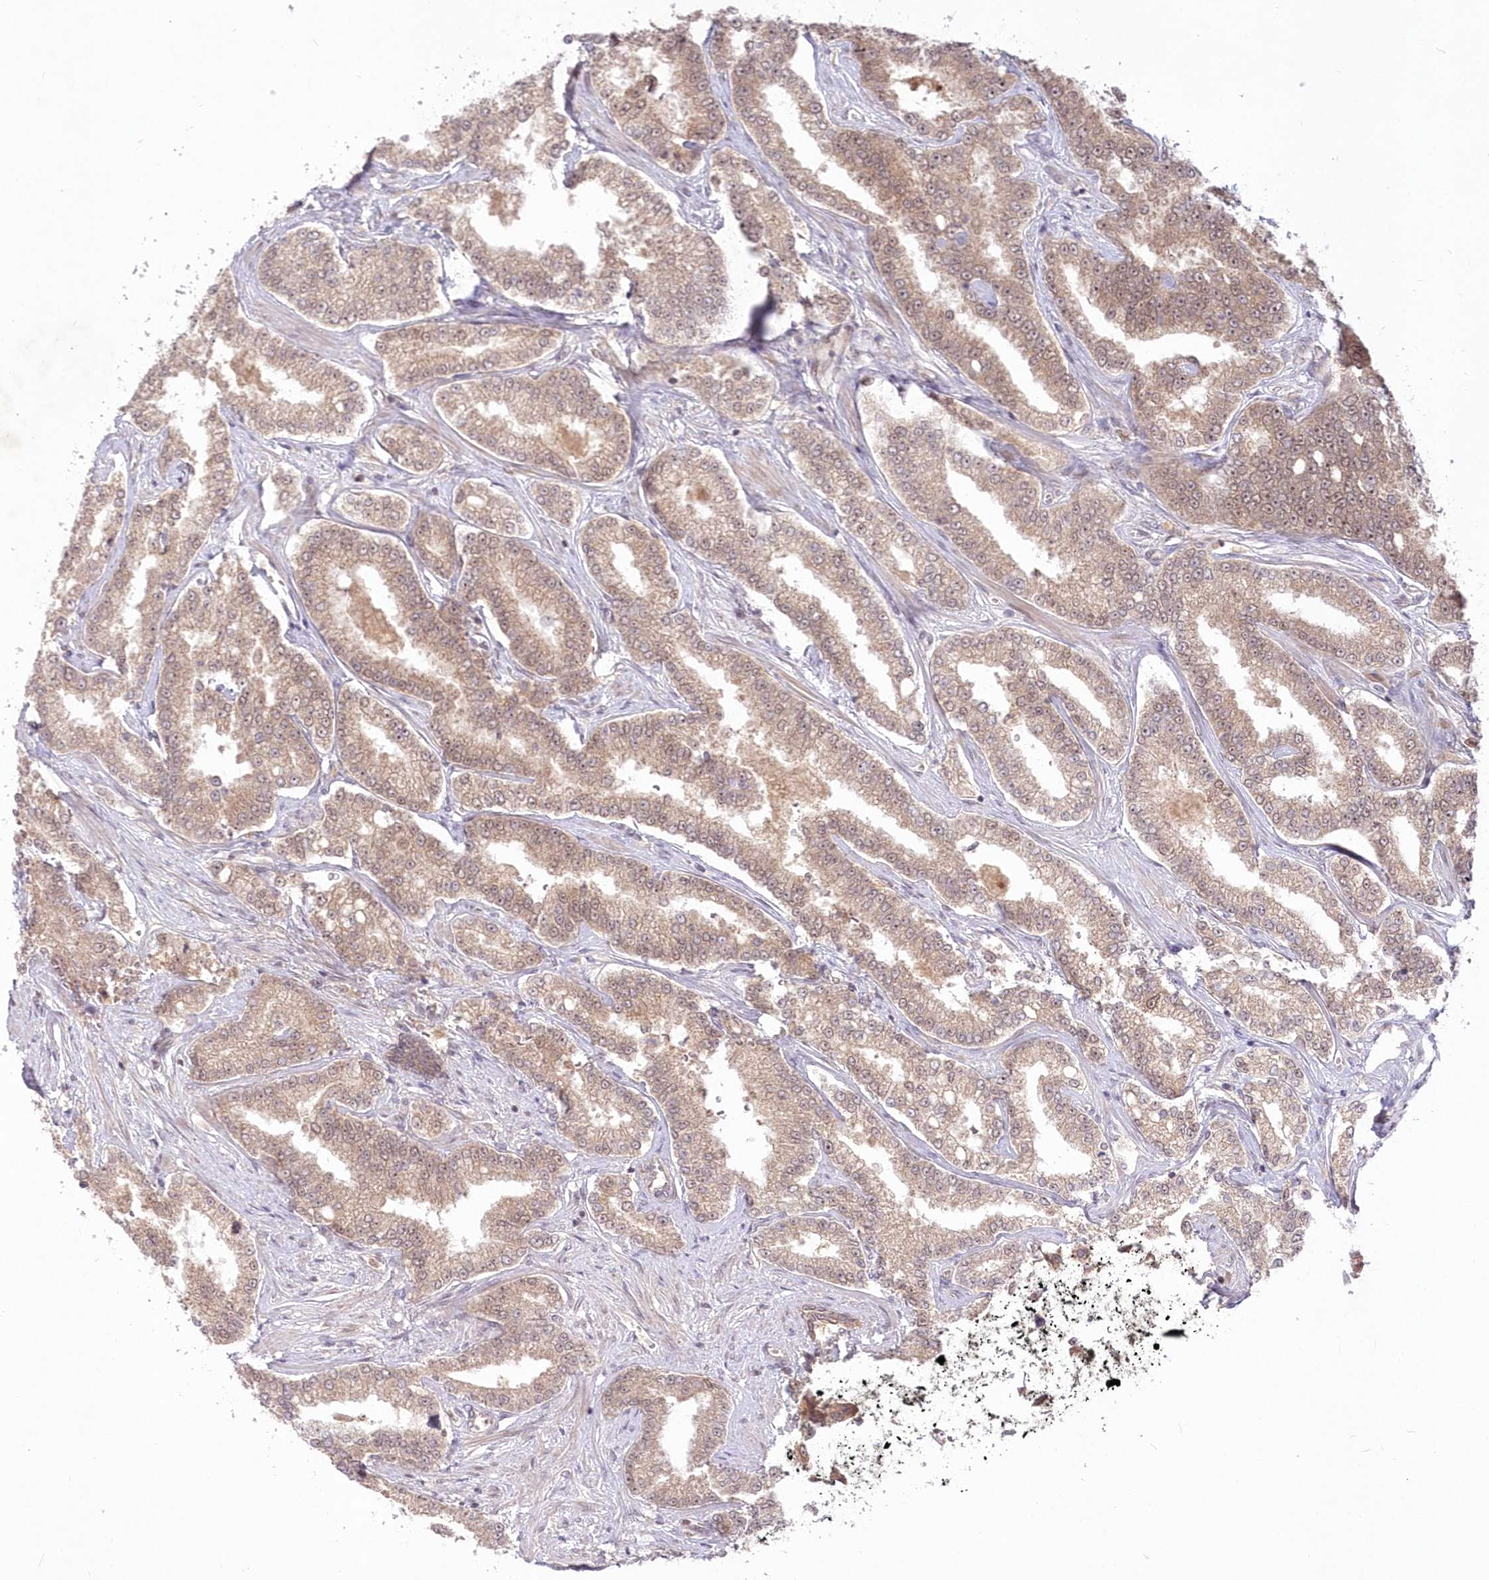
{"staining": {"intensity": "moderate", "quantity": ">75%", "location": "cytoplasmic/membranous"}, "tissue": "prostate cancer", "cell_type": "Tumor cells", "image_type": "cancer", "snomed": [{"axis": "morphology", "description": "Normal tissue, NOS"}, {"axis": "morphology", "description": "Adenocarcinoma, High grade"}, {"axis": "topography", "description": "Prostate"}], "caption": "Prostate high-grade adenocarcinoma stained for a protein (brown) displays moderate cytoplasmic/membranous positive staining in about >75% of tumor cells.", "gene": "MTMR3", "patient": {"sex": "male", "age": 83}}